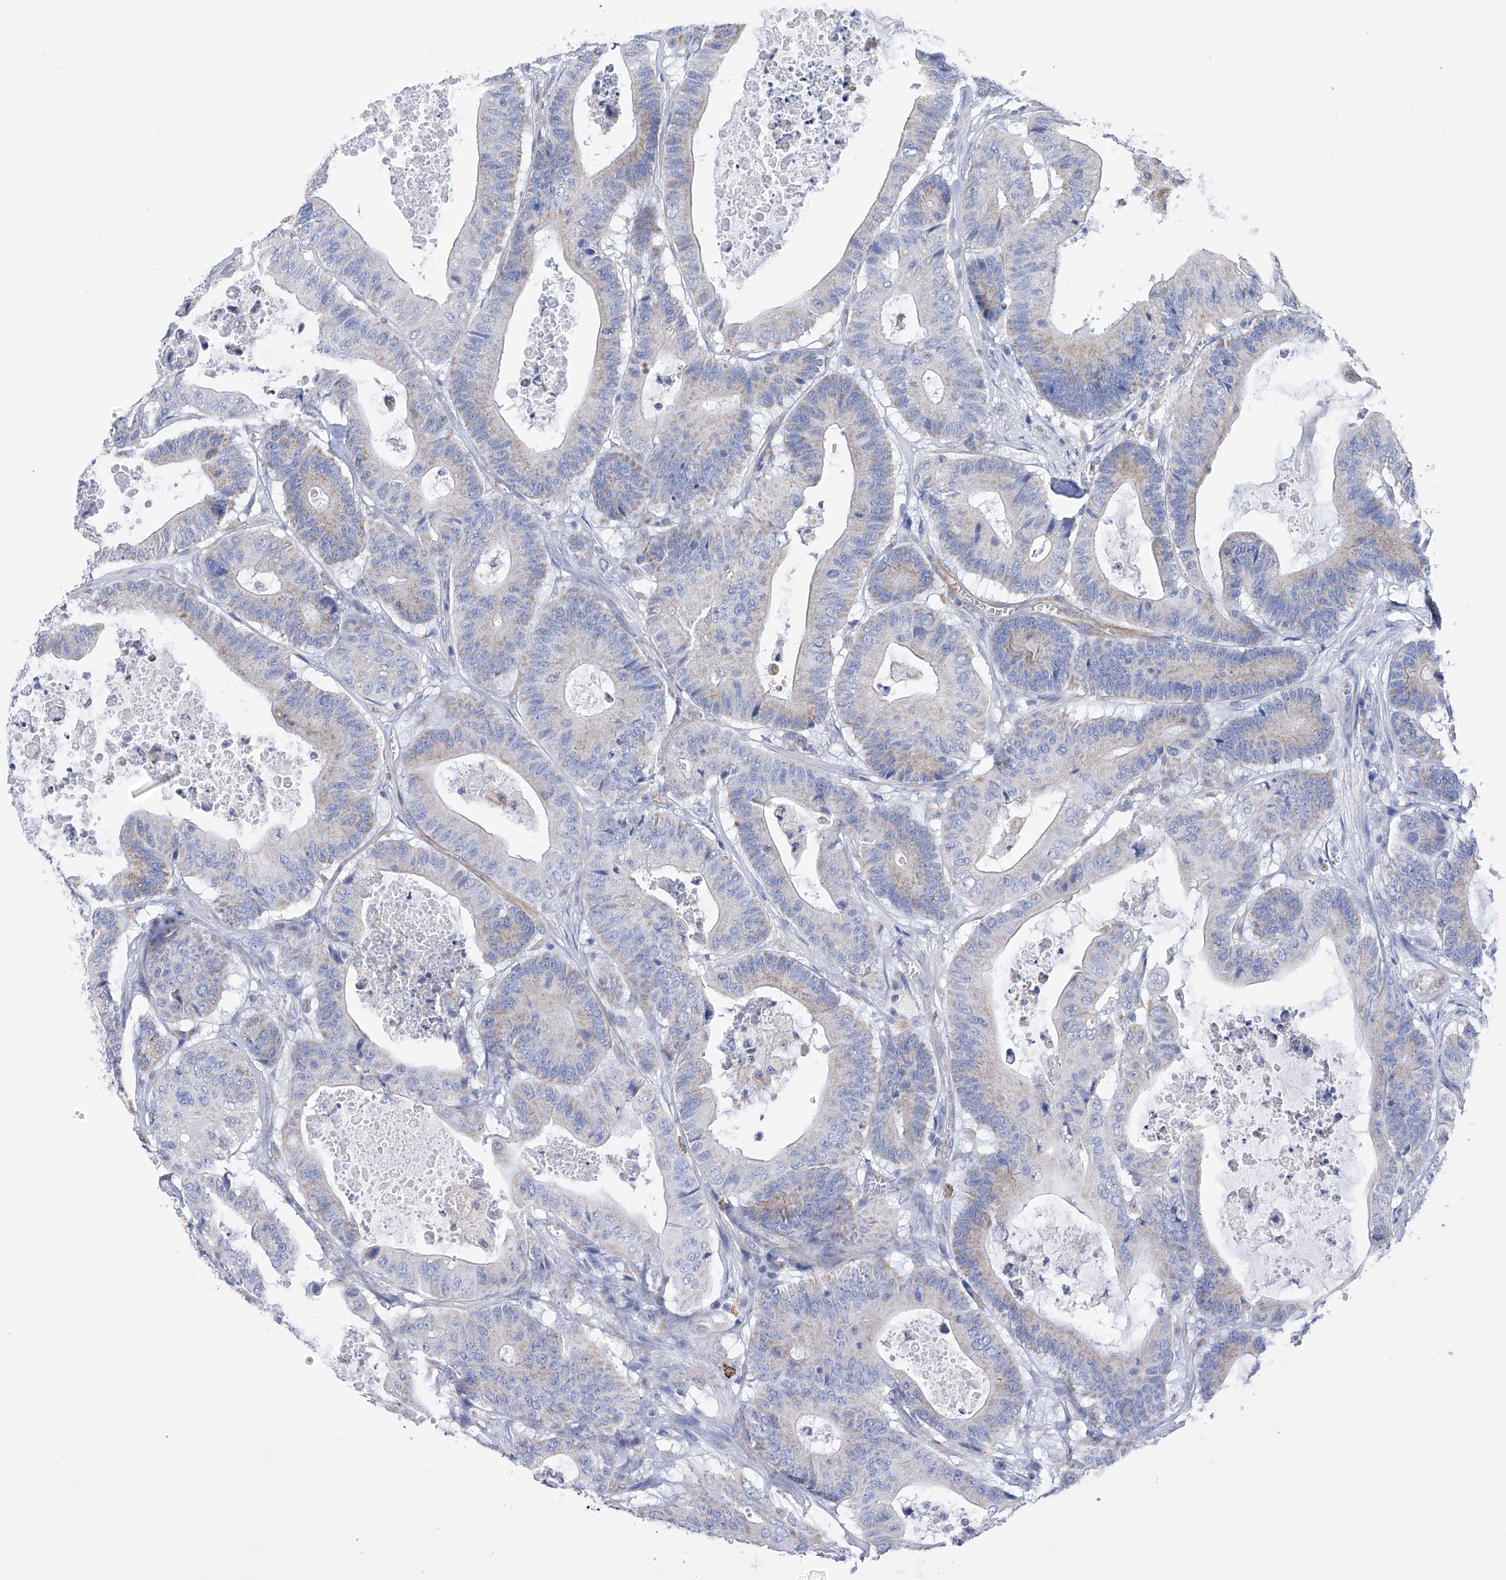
{"staining": {"intensity": "weak", "quantity": "<25%", "location": "cytoplasmic/membranous"}, "tissue": "colorectal cancer", "cell_type": "Tumor cells", "image_type": "cancer", "snomed": [{"axis": "morphology", "description": "Adenocarcinoma, NOS"}, {"axis": "topography", "description": "Colon"}], "caption": "High power microscopy photomicrograph of an IHC image of adenocarcinoma (colorectal), revealing no significant staining in tumor cells.", "gene": "FLG", "patient": {"sex": "female", "age": 84}}